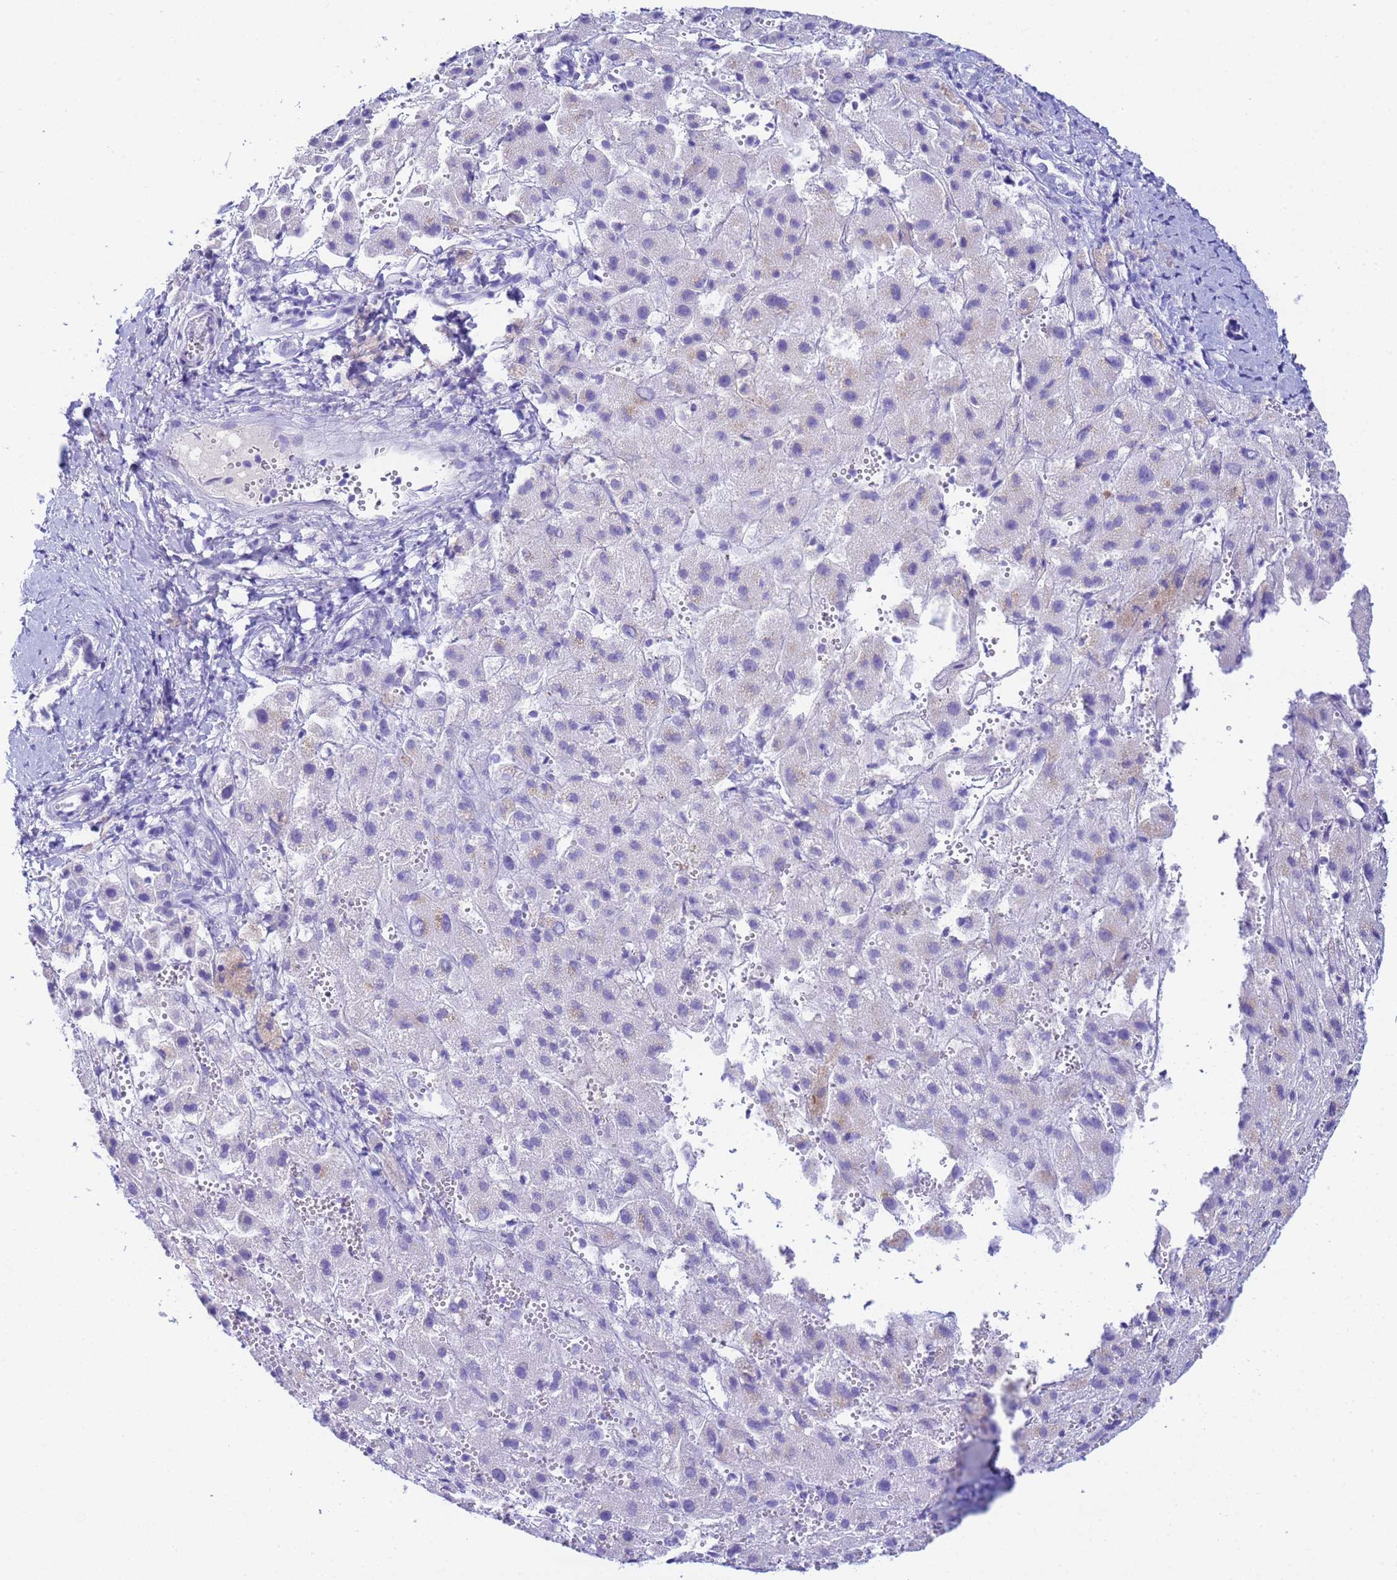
{"staining": {"intensity": "negative", "quantity": "none", "location": "none"}, "tissue": "liver cancer", "cell_type": "Tumor cells", "image_type": "cancer", "snomed": [{"axis": "morphology", "description": "Carcinoma, Hepatocellular, NOS"}, {"axis": "topography", "description": "Liver"}], "caption": "Histopathology image shows no significant protein staining in tumor cells of hepatocellular carcinoma (liver).", "gene": "AQP12A", "patient": {"sex": "female", "age": 58}}